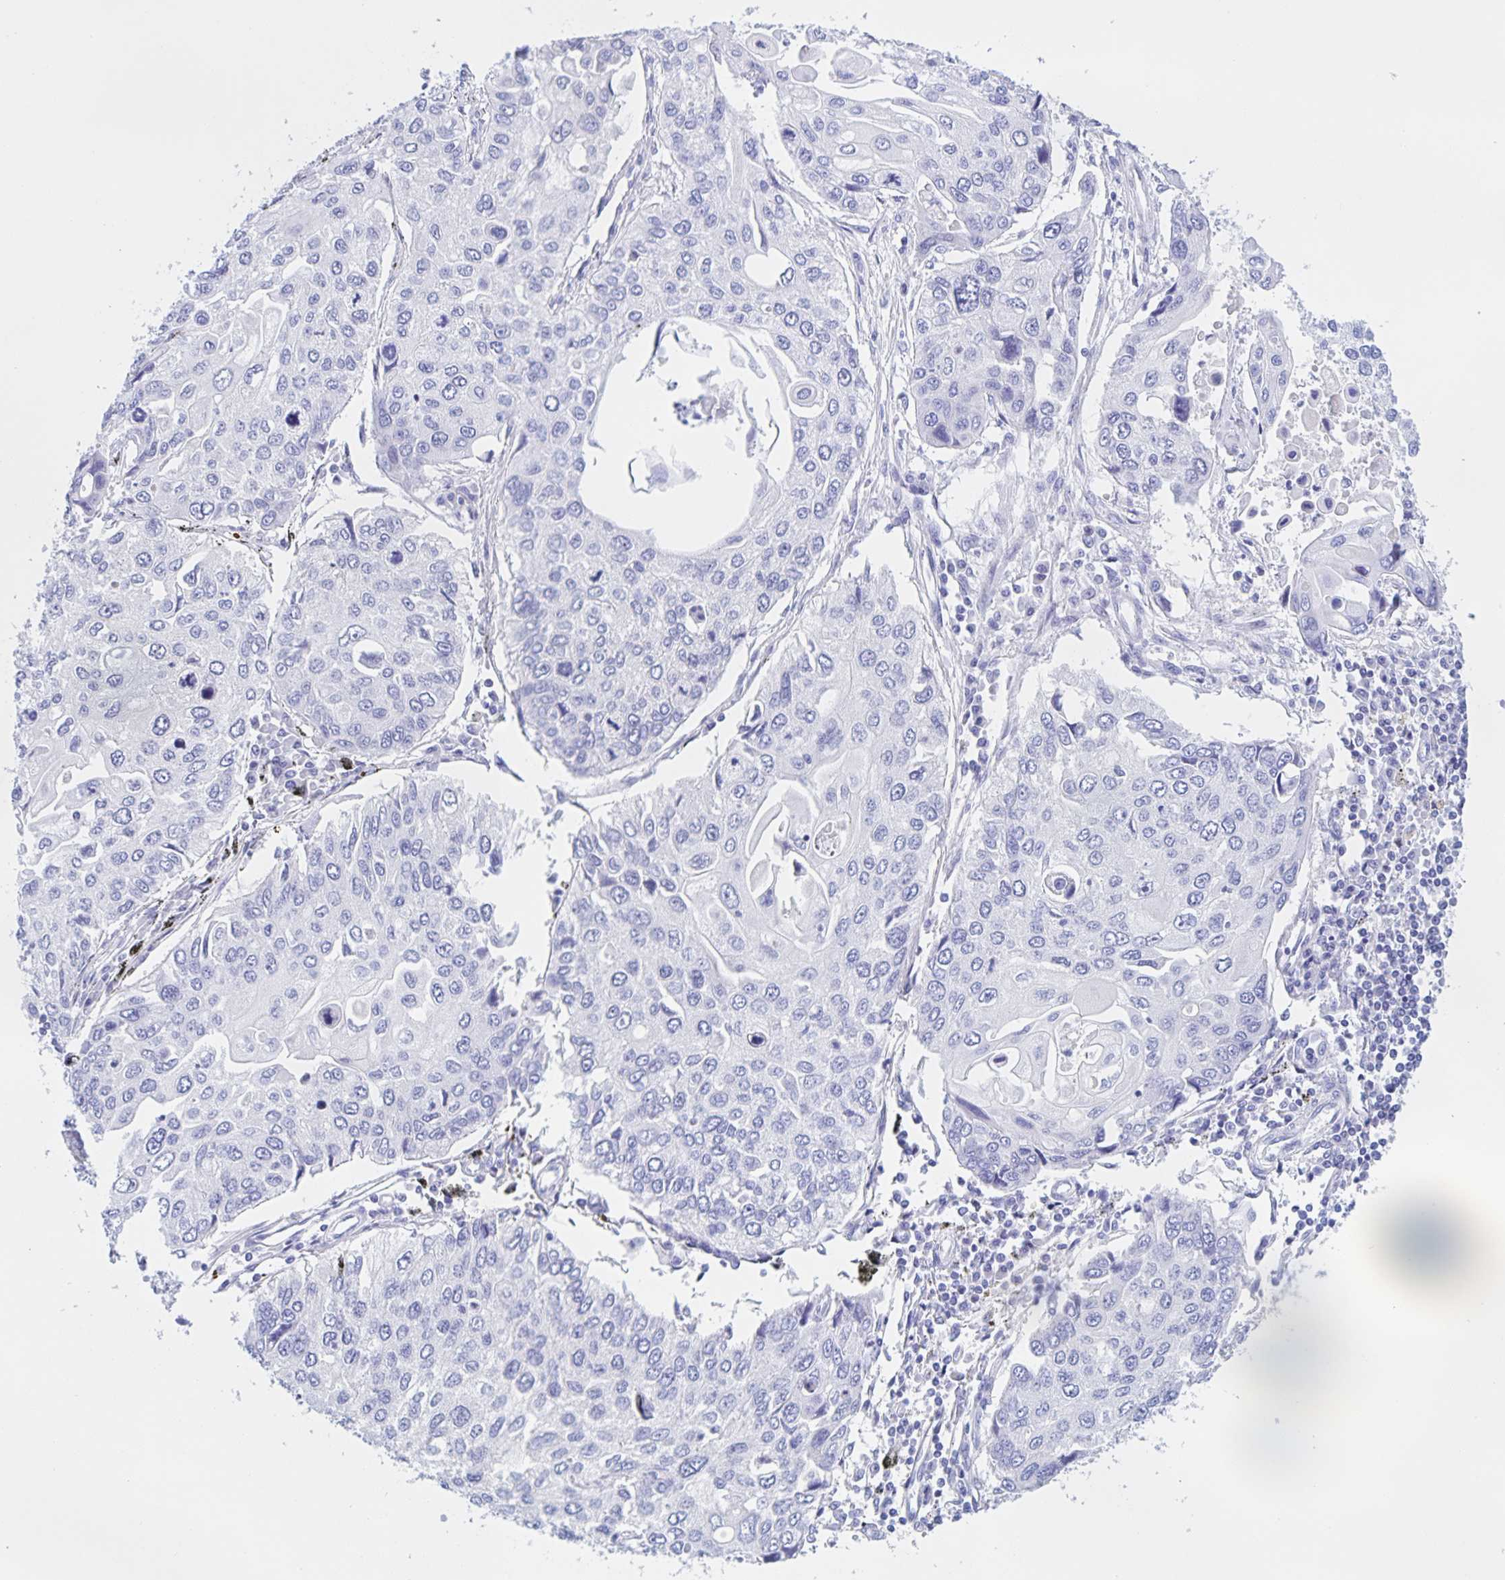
{"staining": {"intensity": "negative", "quantity": "none", "location": "none"}, "tissue": "lung cancer", "cell_type": "Tumor cells", "image_type": "cancer", "snomed": [{"axis": "morphology", "description": "Squamous cell carcinoma, NOS"}, {"axis": "morphology", "description": "Squamous cell carcinoma, metastatic, NOS"}, {"axis": "topography", "description": "Lung"}], "caption": "Immunohistochemical staining of squamous cell carcinoma (lung) exhibits no significant expression in tumor cells.", "gene": "CATSPER4", "patient": {"sex": "male", "age": 63}}